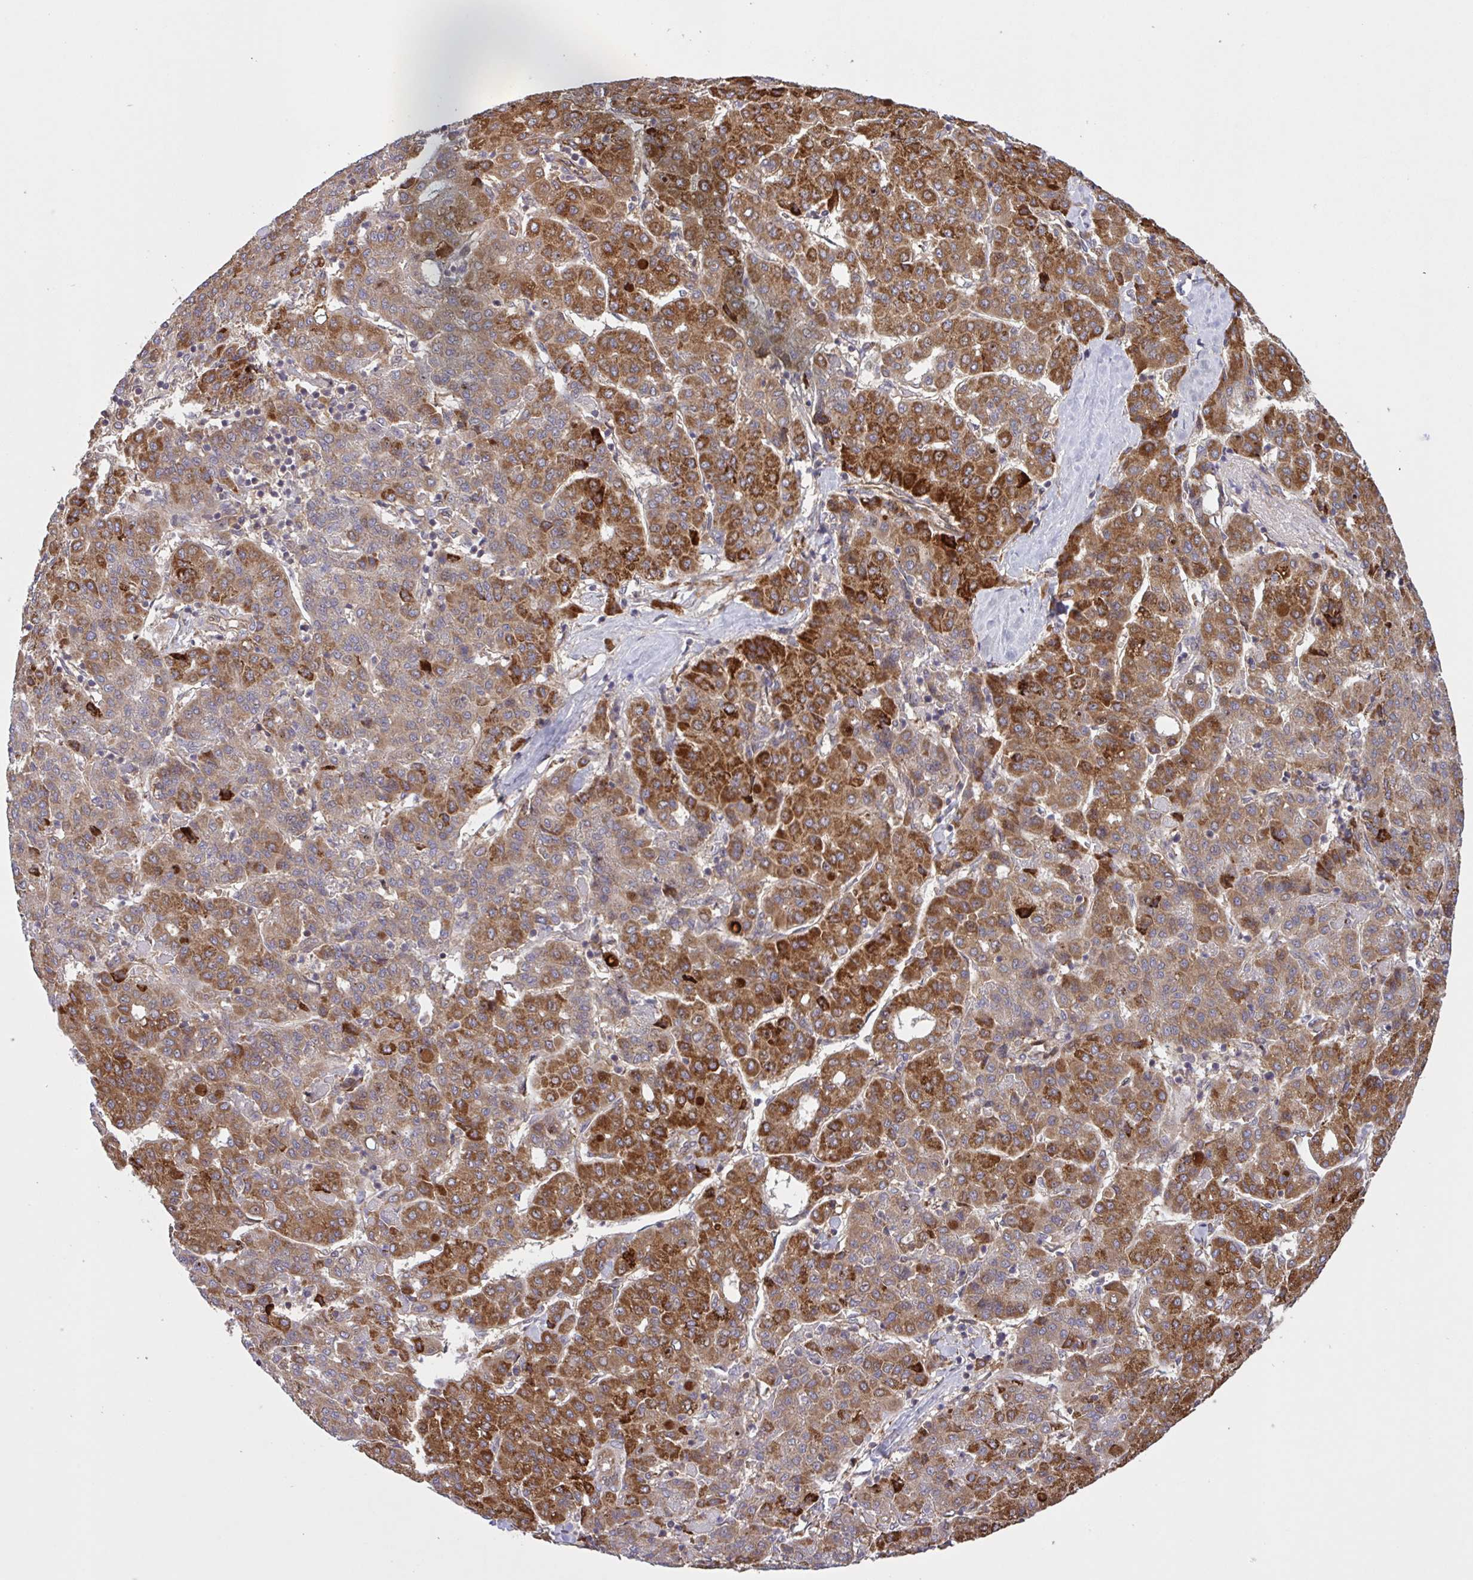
{"staining": {"intensity": "moderate", "quantity": "25%-75%", "location": "cytoplasmic/membranous"}, "tissue": "liver cancer", "cell_type": "Tumor cells", "image_type": "cancer", "snomed": [{"axis": "morphology", "description": "Carcinoma, Hepatocellular, NOS"}, {"axis": "topography", "description": "Liver"}], "caption": "High-magnification brightfield microscopy of liver cancer (hepatocellular carcinoma) stained with DAB (brown) and counterstained with hematoxylin (blue). tumor cells exhibit moderate cytoplasmic/membranous positivity is present in approximately25%-75% of cells.", "gene": "INTS10", "patient": {"sex": "male", "age": 65}}